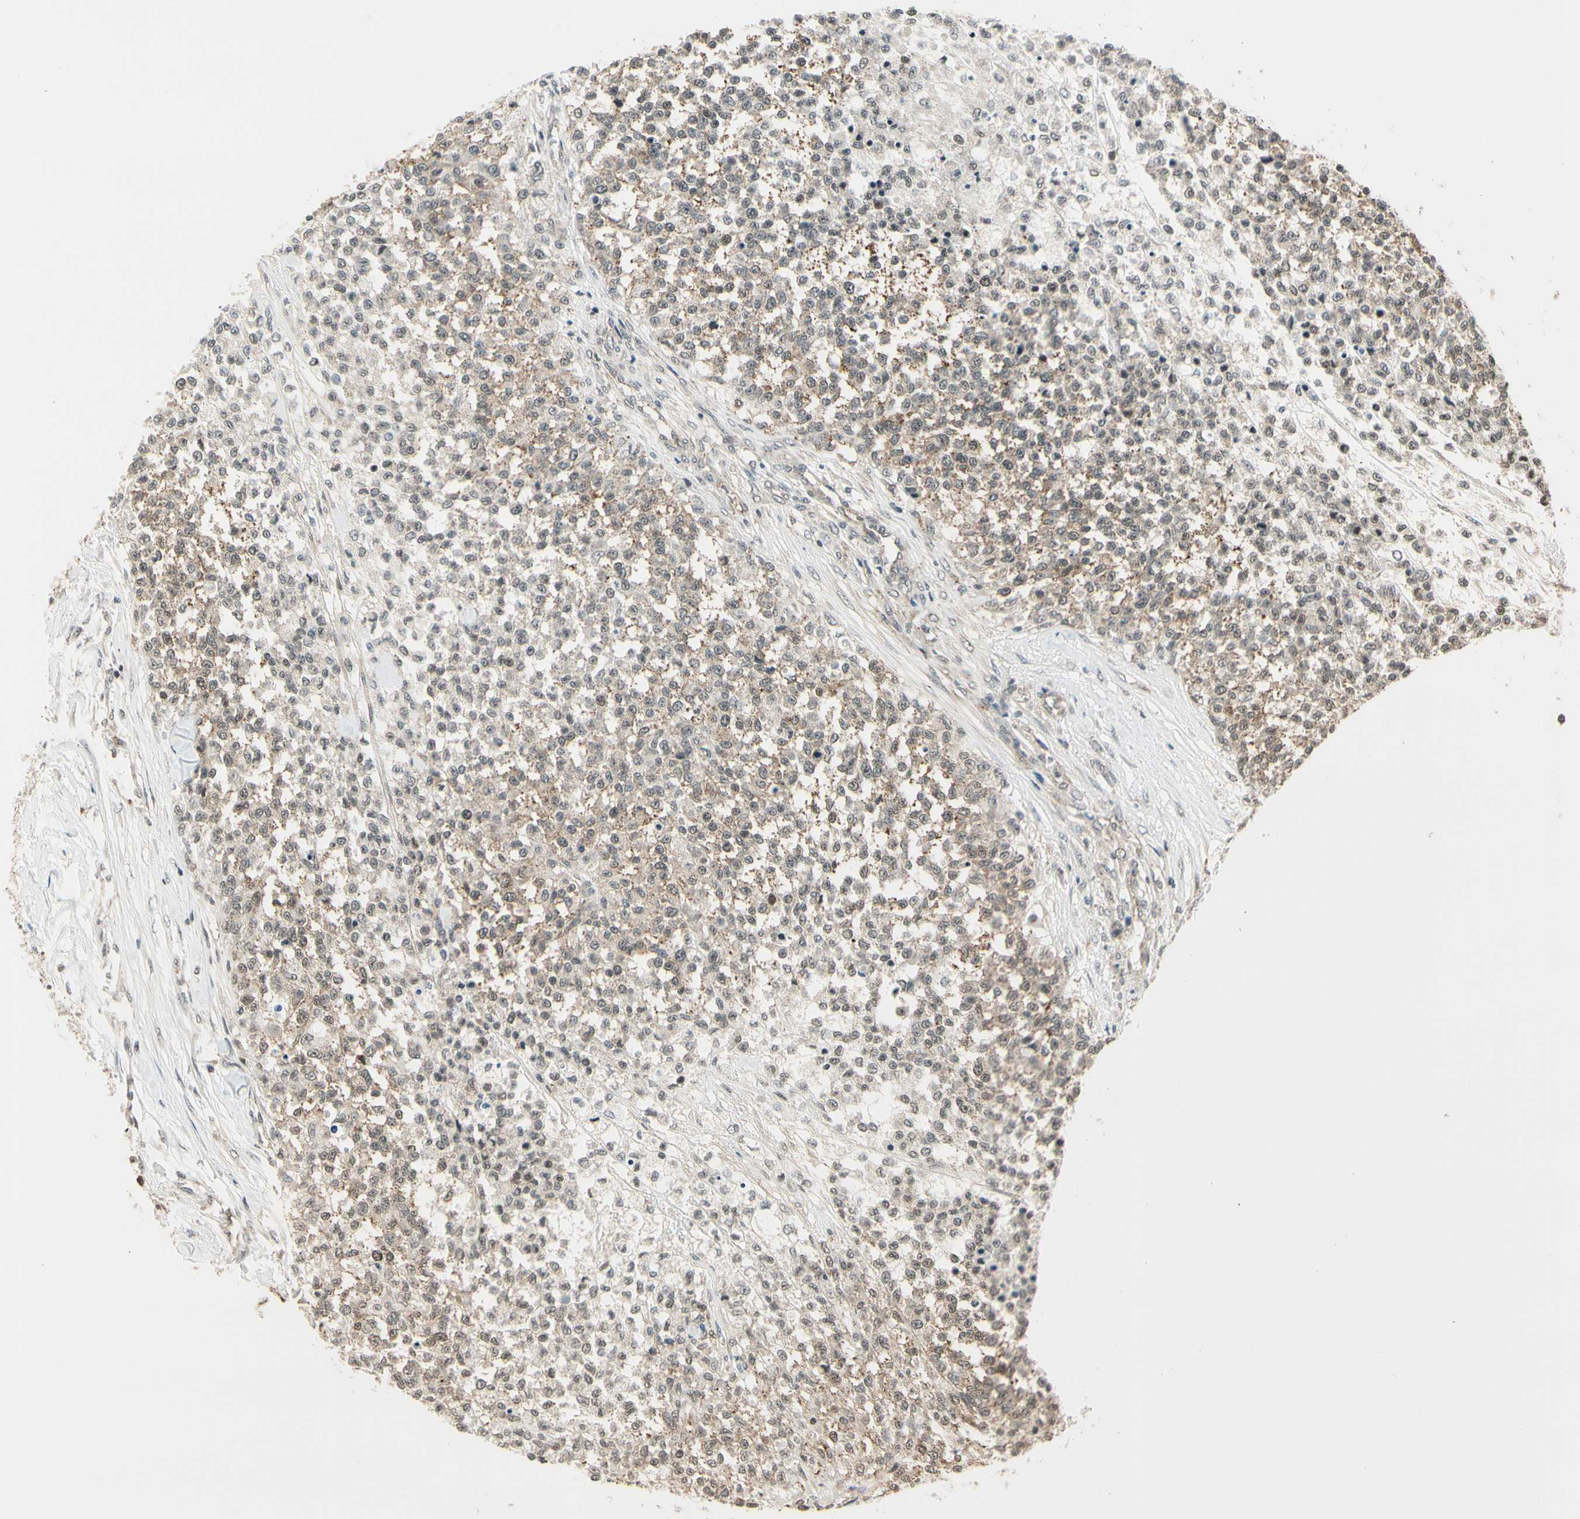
{"staining": {"intensity": "weak", "quantity": "25%-75%", "location": "cytoplasmic/membranous"}, "tissue": "testis cancer", "cell_type": "Tumor cells", "image_type": "cancer", "snomed": [{"axis": "morphology", "description": "Seminoma, NOS"}, {"axis": "topography", "description": "Testis"}], "caption": "Human seminoma (testis) stained for a protein (brown) reveals weak cytoplasmic/membranous positive positivity in approximately 25%-75% of tumor cells.", "gene": "SMN2", "patient": {"sex": "male", "age": 59}}